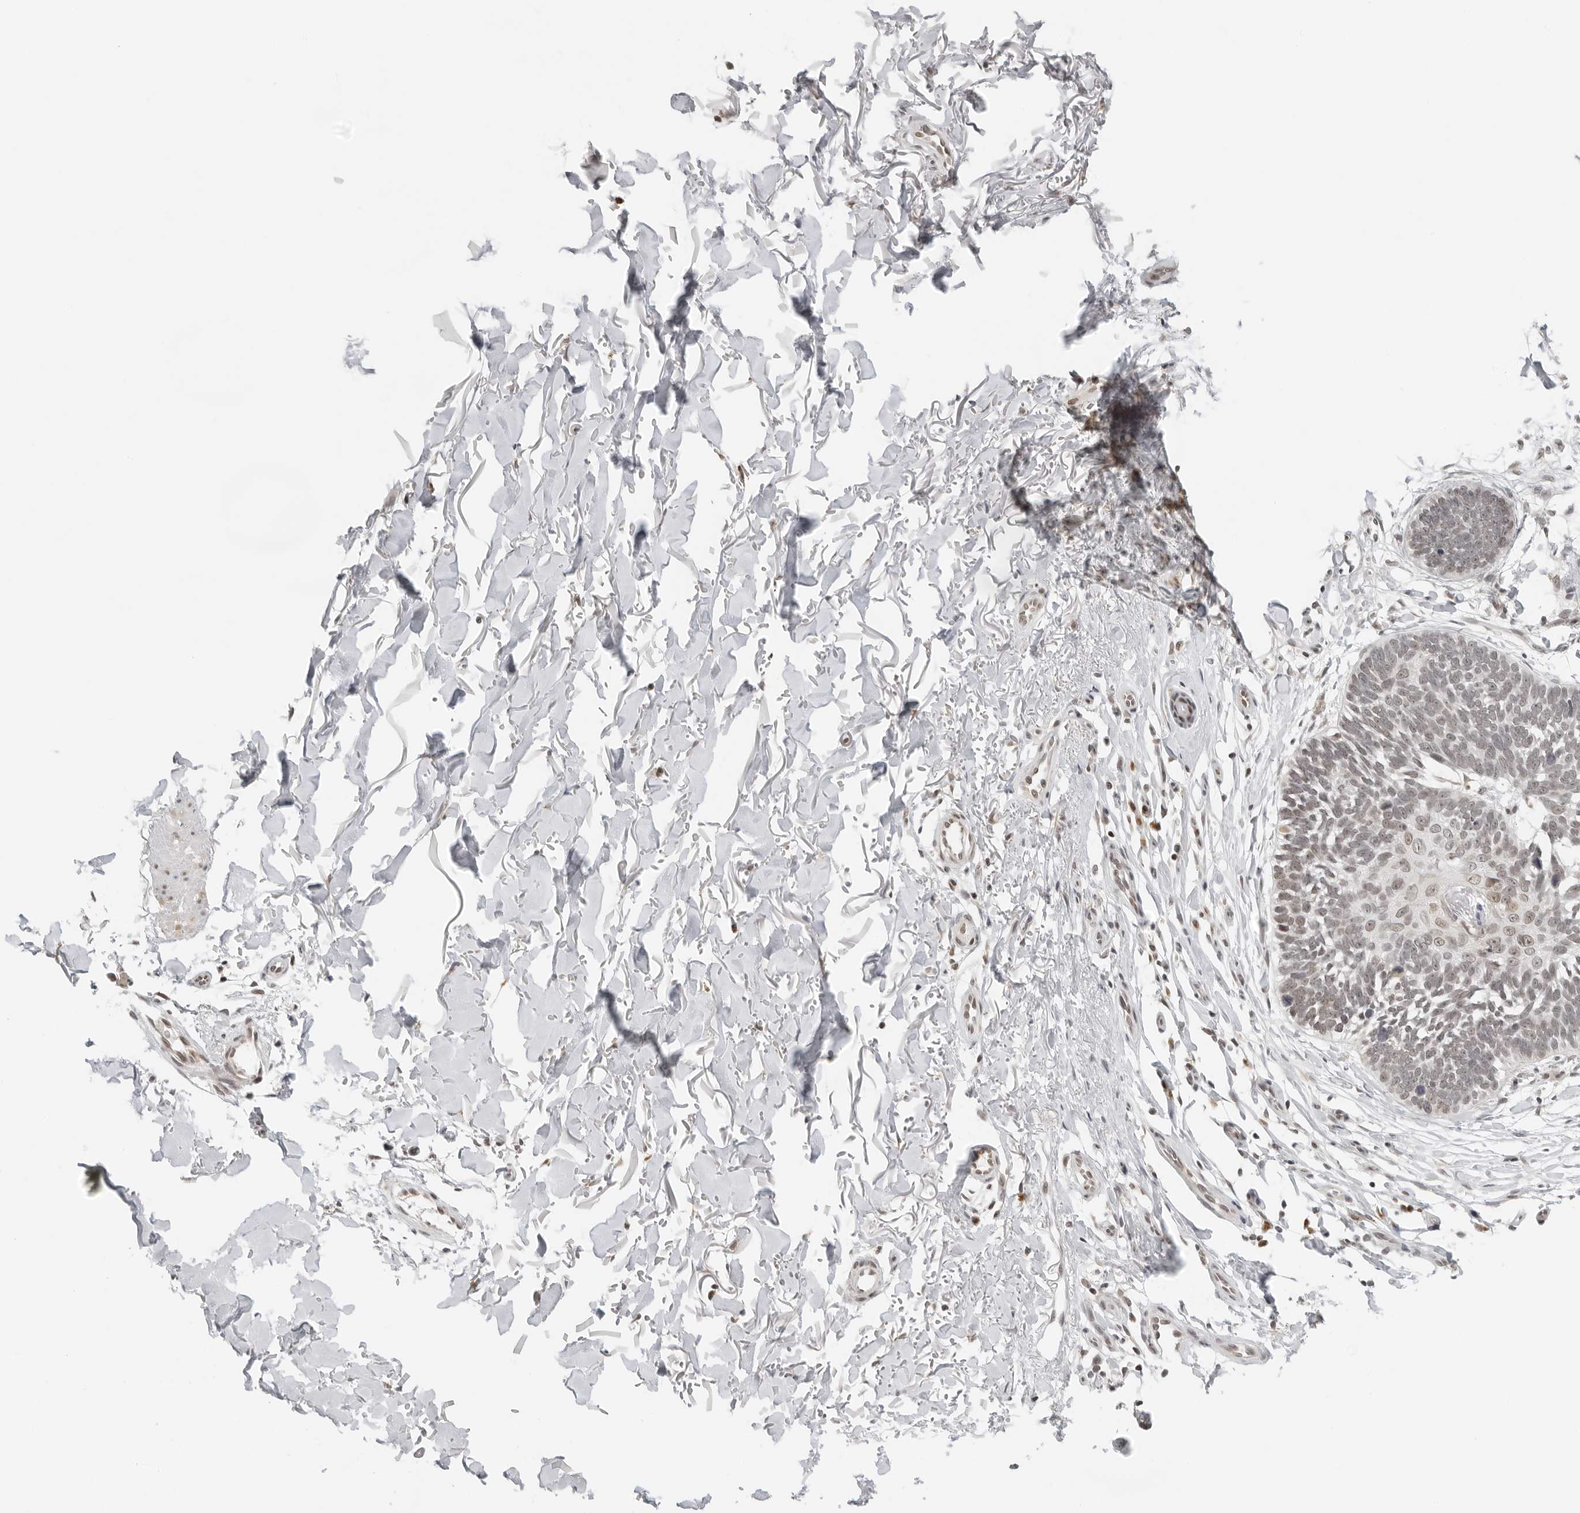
{"staining": {"intensity": "weak", "quantity": "<25%", "location": "nuclear"}, "tissue": "skin cancer", "cell_type": "Tumor cells", "image_type": "cancer", "snomed": [{"axis": "morphology", "description": "Normal tissue, NOS"}, {"axis": "morphology", "description": "Basal cell carcinoma"}, {"axis": "topography", "description": "Skin"}], "caption": "Tumor cells are negative for protein expression in human skin cancer. (IHC, brightfield microscopy, high magnification).", "gene": "TOX4", "patient": {"sex": "male", "age": 77}}